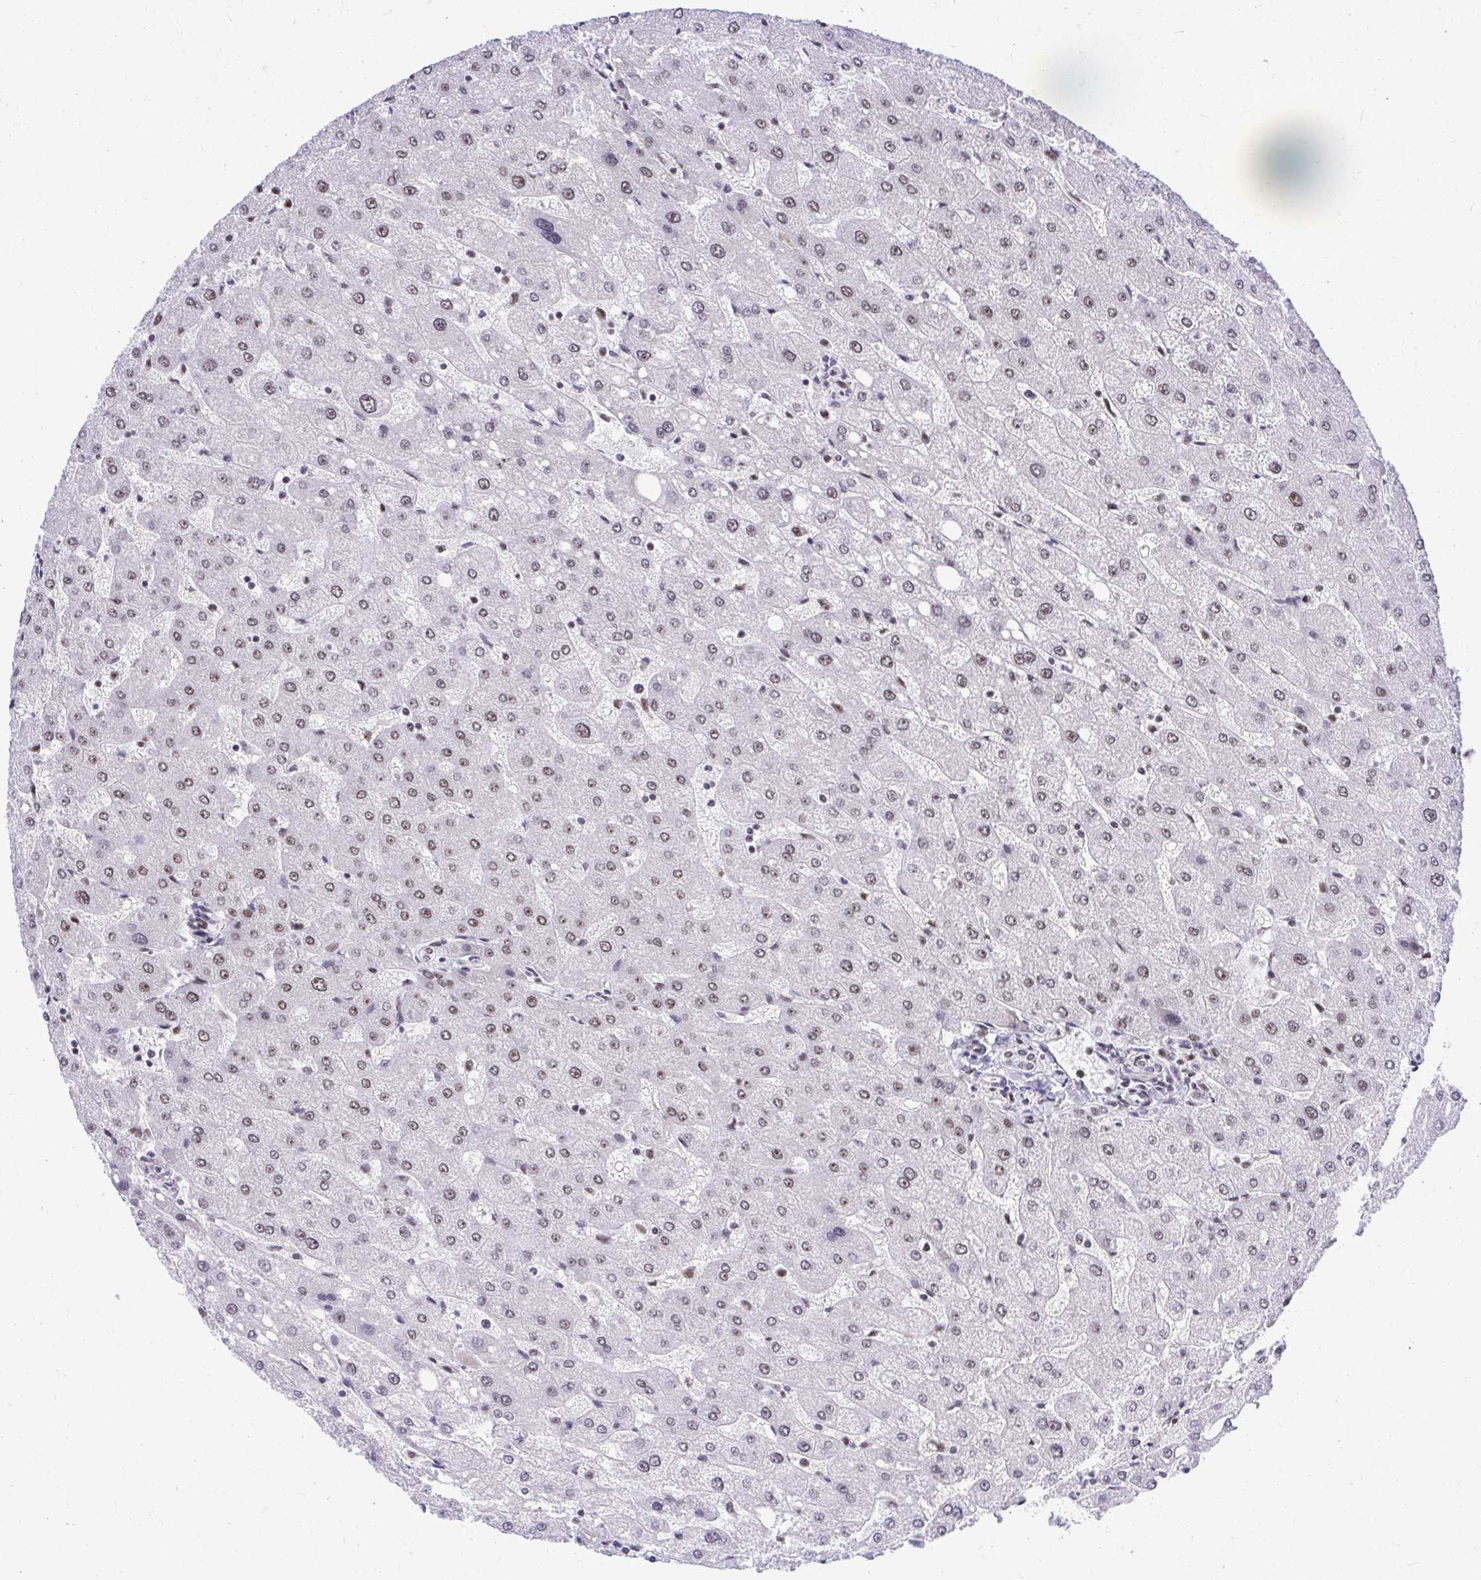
{"staining": {"intensity": "moderate", "quantity": ">75%", "location": "nuclear"}, "tissue": "liver", "cell_type": "Cholangiocytes", "image_type": "normal", "snomed": [{"axis": "morphology", "description": "Normal tissue, NOS"}, {"axis": "topography", "description": "Liver"}], "caption": "A brown stain labels moderate nuclear staining of a protein in cholangiocytes of benign human liver.", "gene": "PRPF19", "patient": {"sex": "male", "age": 67}}